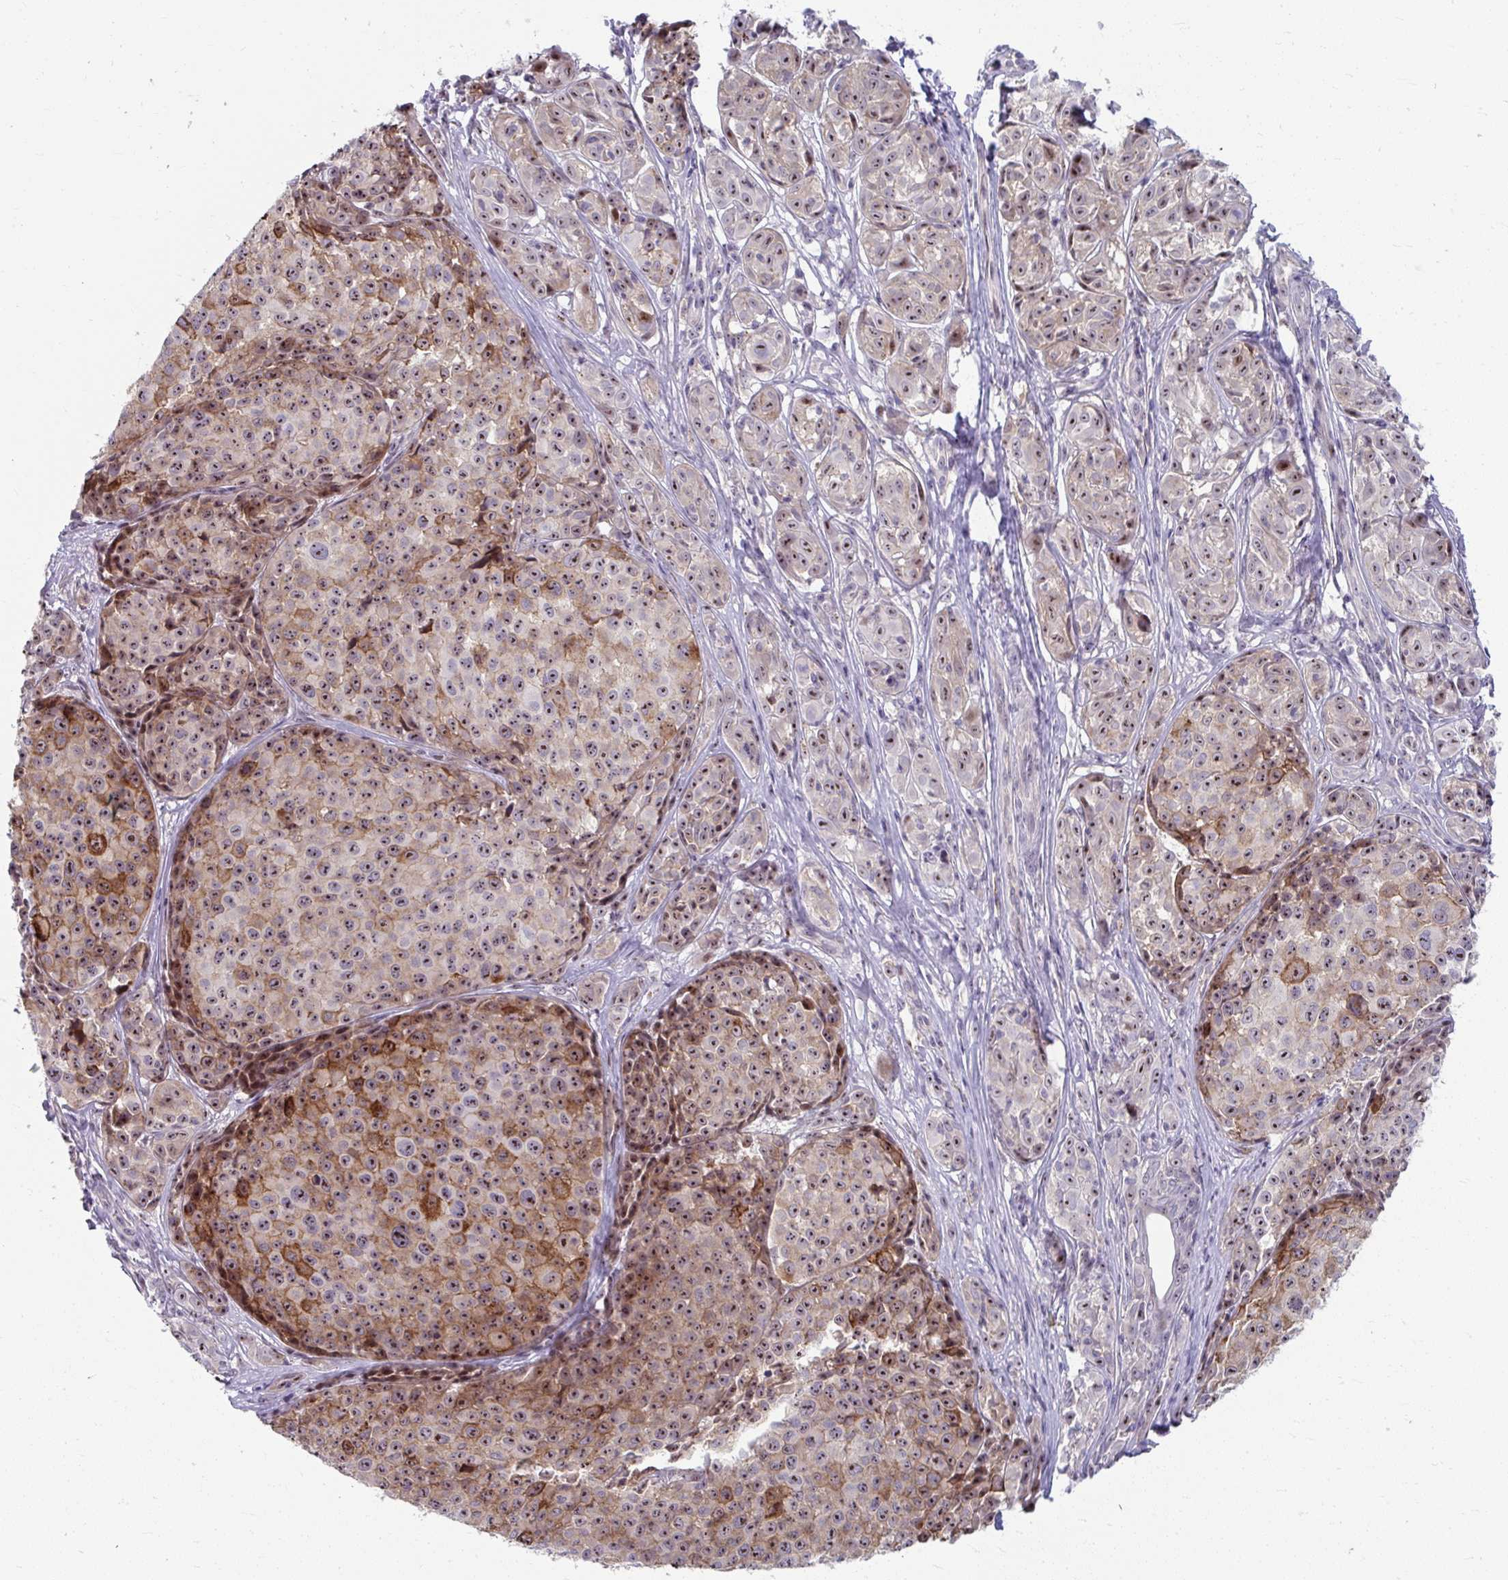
{"staining": {"intensity": "moderate", "quantity": ">75%", "location": "nuclear"}, "tissue": "melanoma", "cell_type": "Tumor cells", "image_type": "cancer", "snomed": [{"axis": "morphology", "description": "Malignant melanoma, NOS"}, {"axis": "topography", "description": "Skin"}], "caption": "IHC photomicrograph of human melanoma stained for a protein (brown), which displays medium levels of moderate nuclear expression in about >75% of tumor cells.", "gene": "MUS81", "patient": {"sex": "female", "age": 35}}